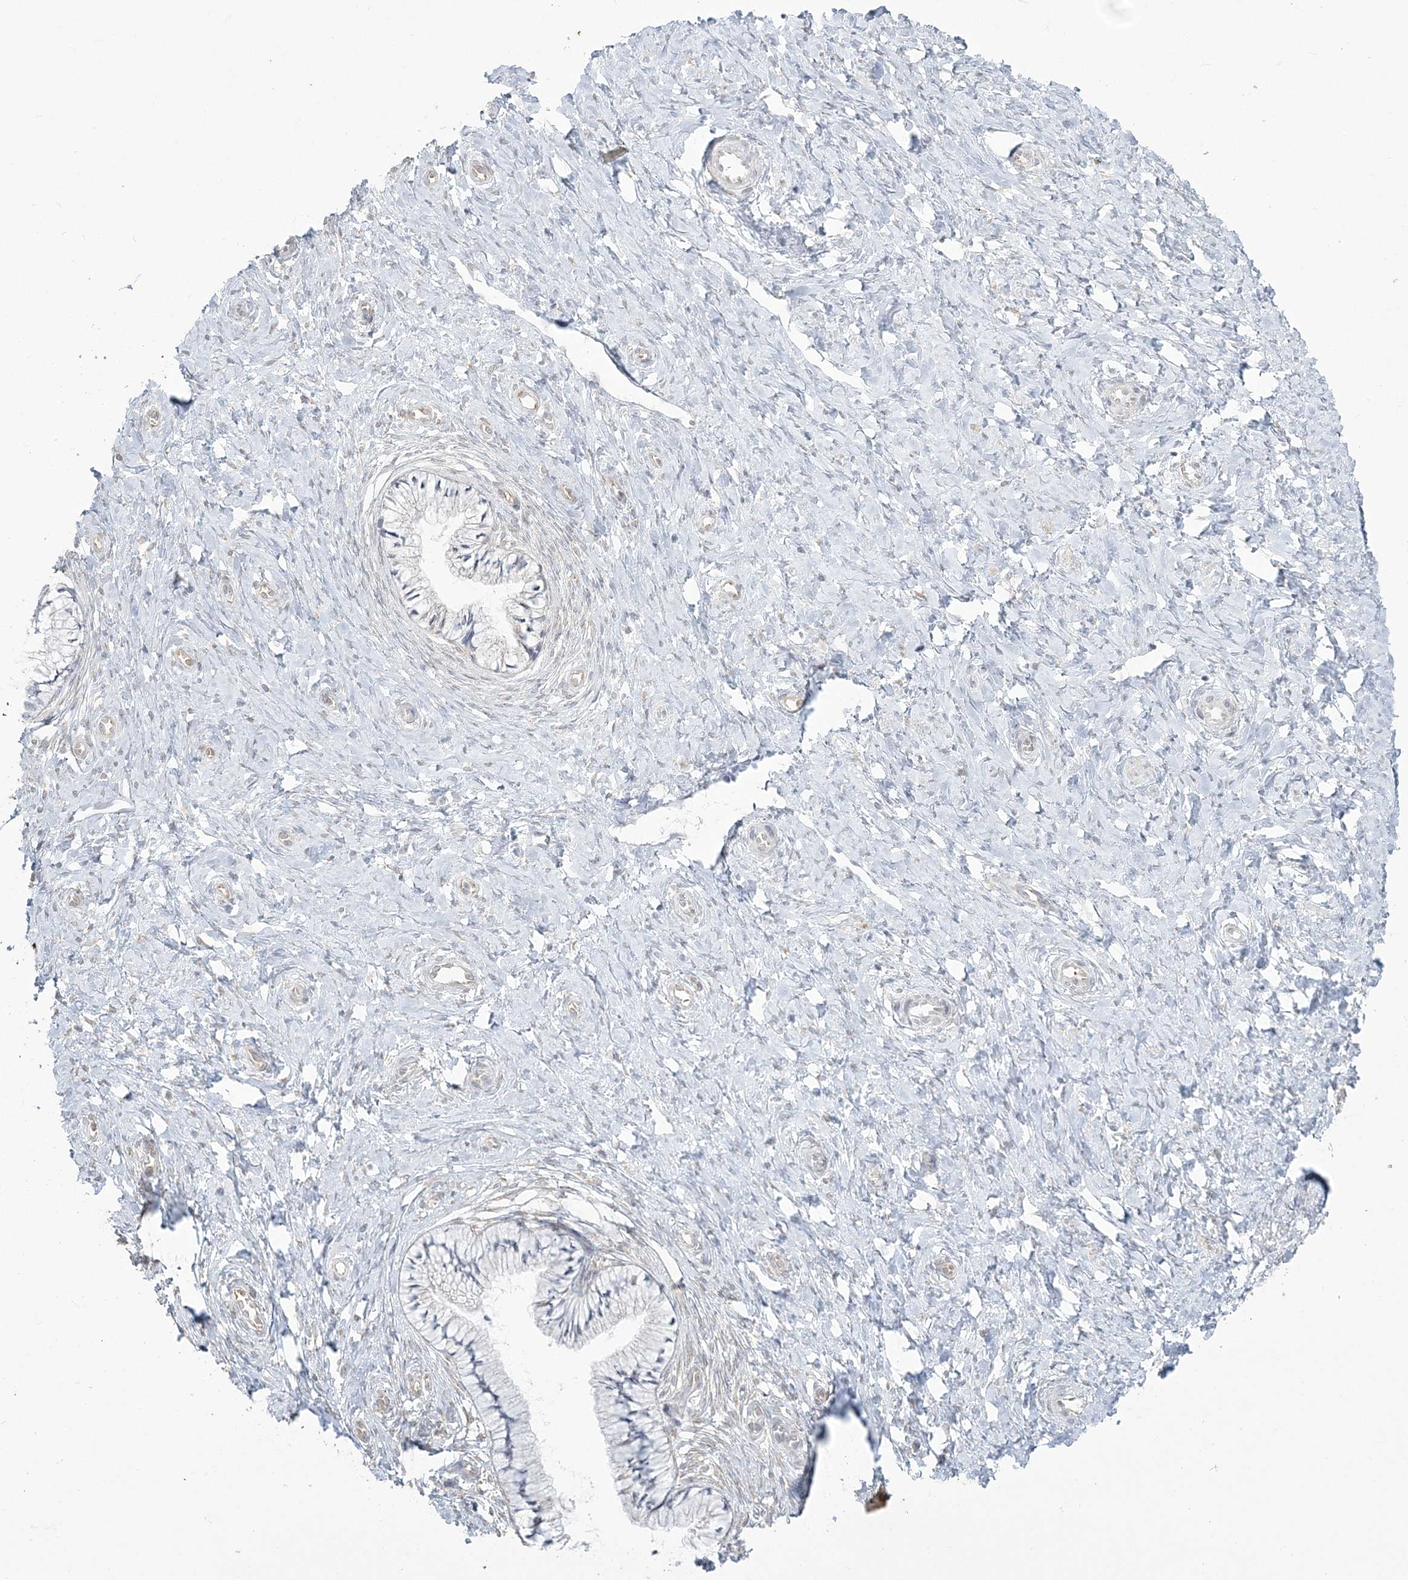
{"staining": {"intensity": "negative", "quantity": "none", "location": "none"}, "tissue": "cervix", "cell_type": "Glandular cells", "image_type": "normal", "snomed": [{"axis": "morphology", "description": "Normal tissue, NOS"}, {"axis": "topography", "description": "Cervix"}], "caption": "Glandular cells show no significant protein staining in normal cervix. (DAB immunohistochemistry (IHC), high magnification).", "gene": "ZC3H6", "patient": {"sex": "female", "age": 36}}